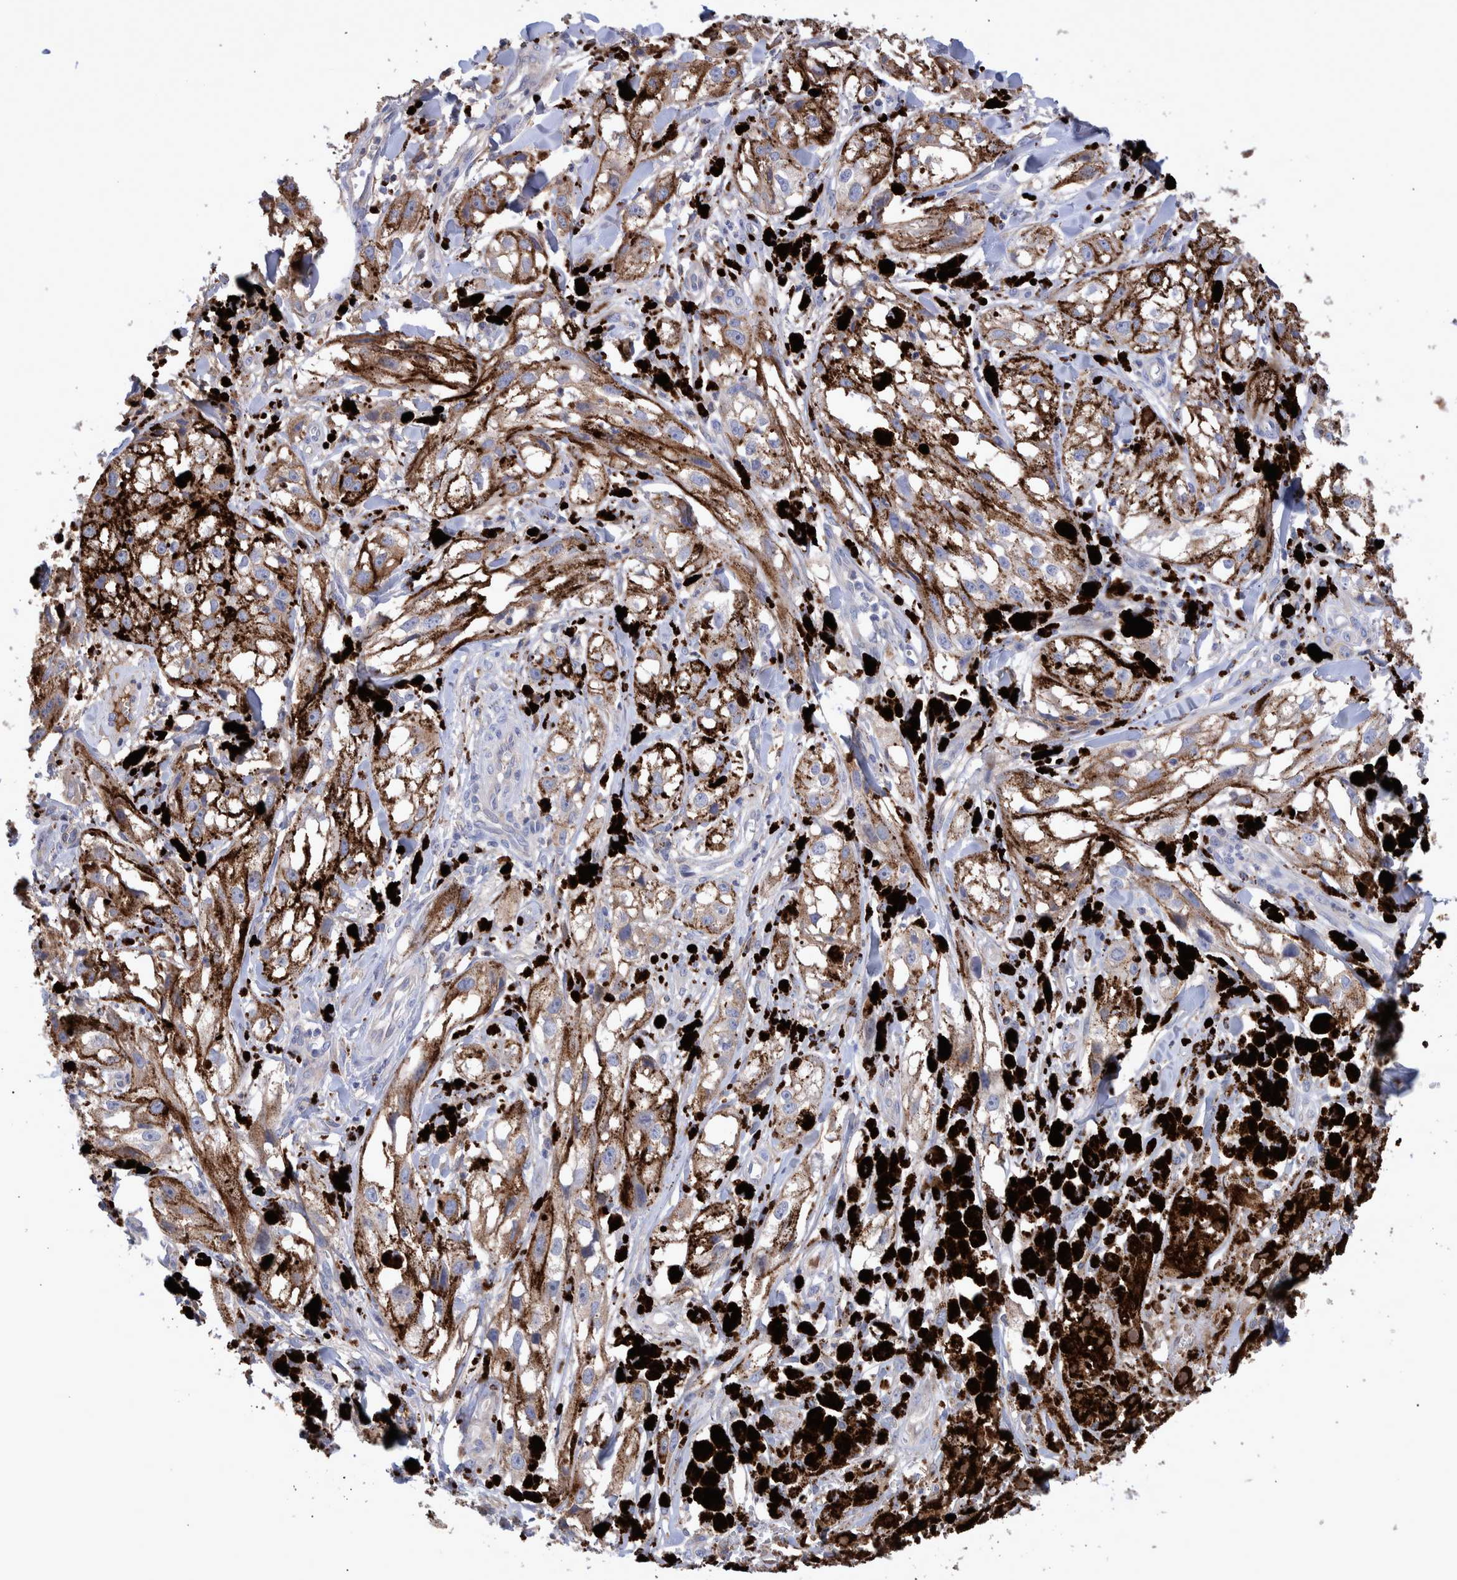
{"staining": {"intensity": "moderate", "quantity": ">75%", "location": "cytoplasmic/membranous"}, "tissue": "melanoma", "cell_type": "Tumor cells", "image_type": "cancer", "snomed": [{"axis": "morphology", "description": "Malignant melanoma, NOS"}, {"axis": "topography", "description": "Skin"}], "caption": "This is an image of immunohistochemistry (IHC) staining of malignant melanoma, which shows moderate staining in the cytoplasmic/membranous of tumor cells.", "gene": "DLL4", "patient": {"sex": "male", "age": 88}}